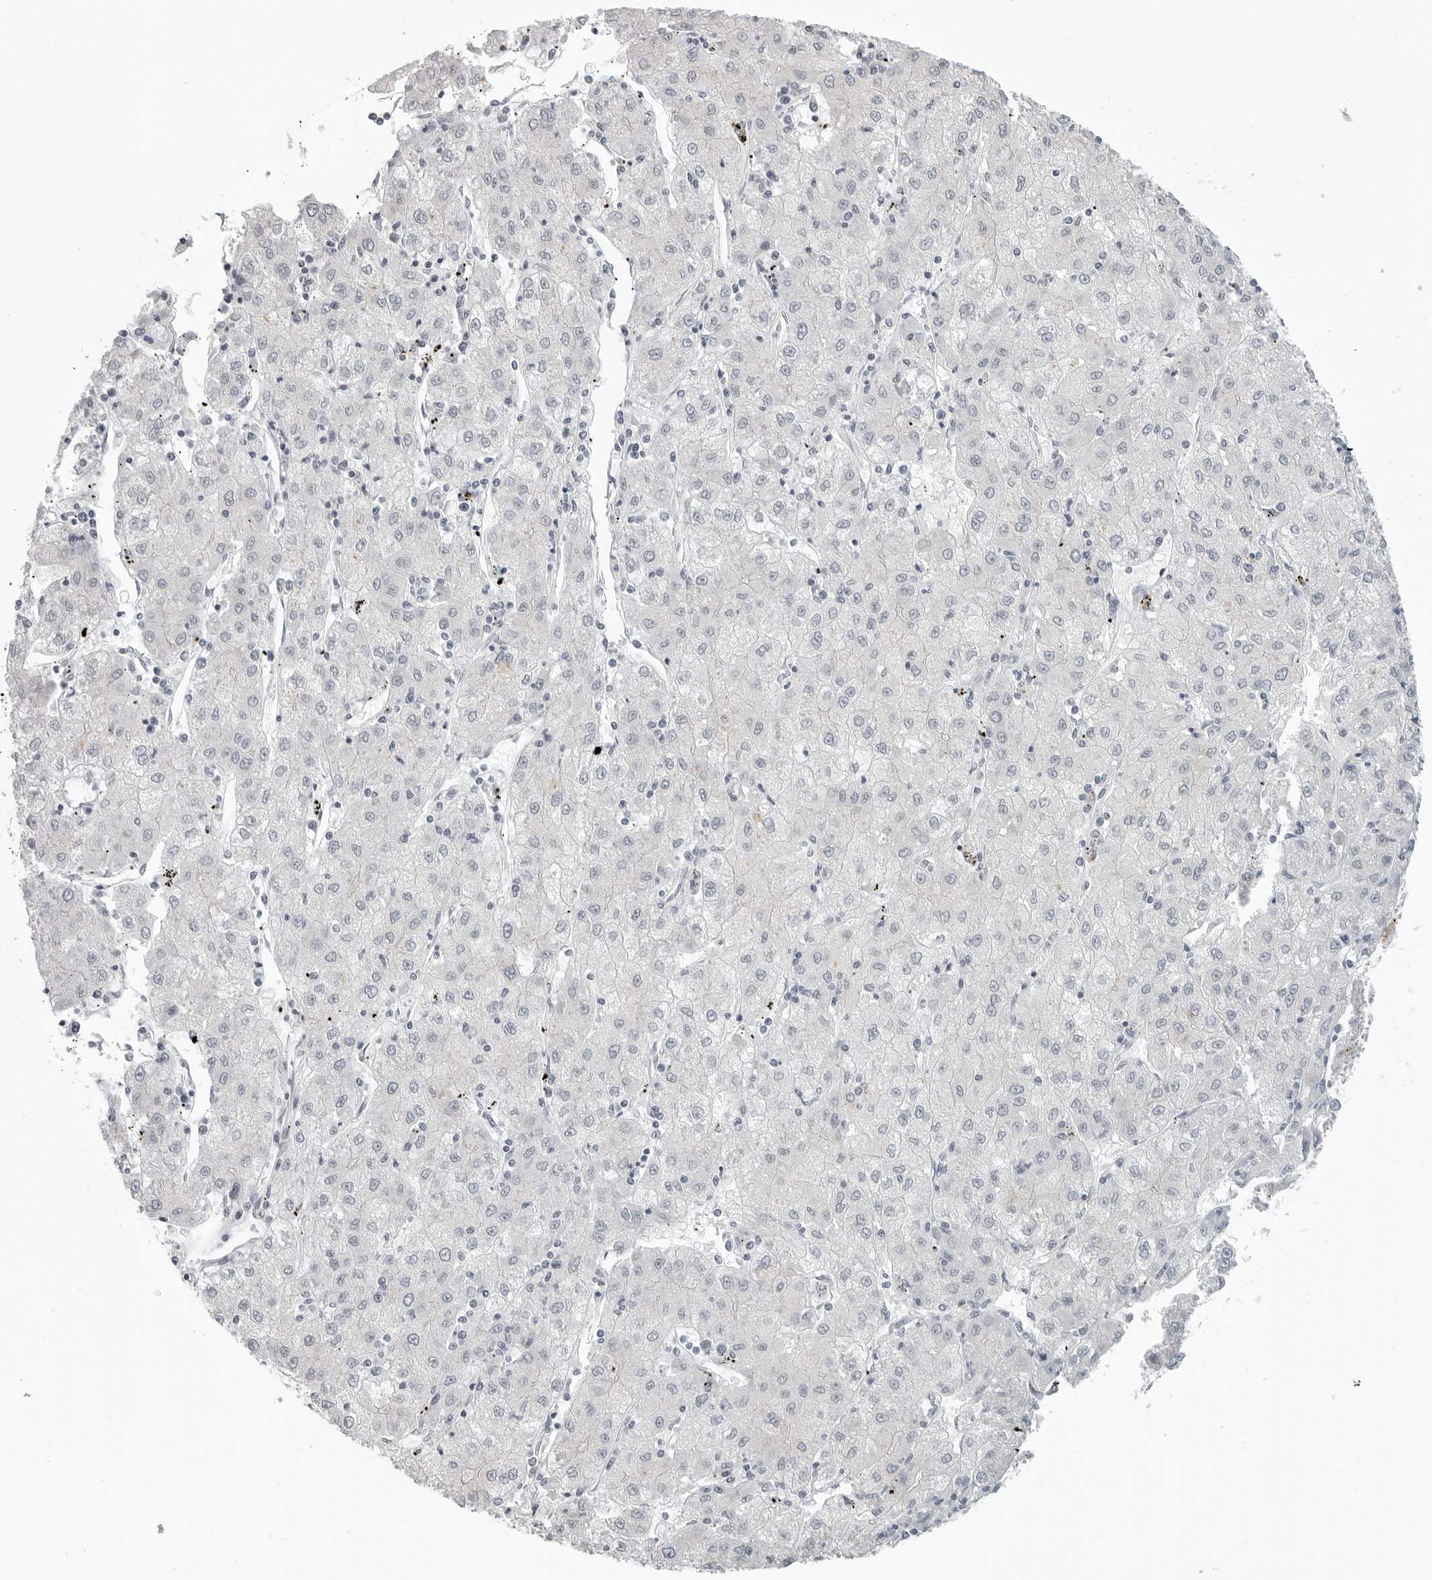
{"staining": {"intensity": "negative", "quantity": "none", "location": "none"}, "tissue": "liver cancer", "cell_type": "Tumor cells", "image_type": "cancer", "snomed": [{"axis": "morphology", "description": "Carcinoma, Hepatocellular, NOS"}, {"axis": "topography", "description": "Liver"}], "caption": "IHC image of hepatocellular carcinoma (liver) stained for a protein (brown), which exhibits no expression in tumor cells. Nuclei are stained in blue.", "gene": "BPIFA1", "patient": {"sex": "male", "age": 72}}